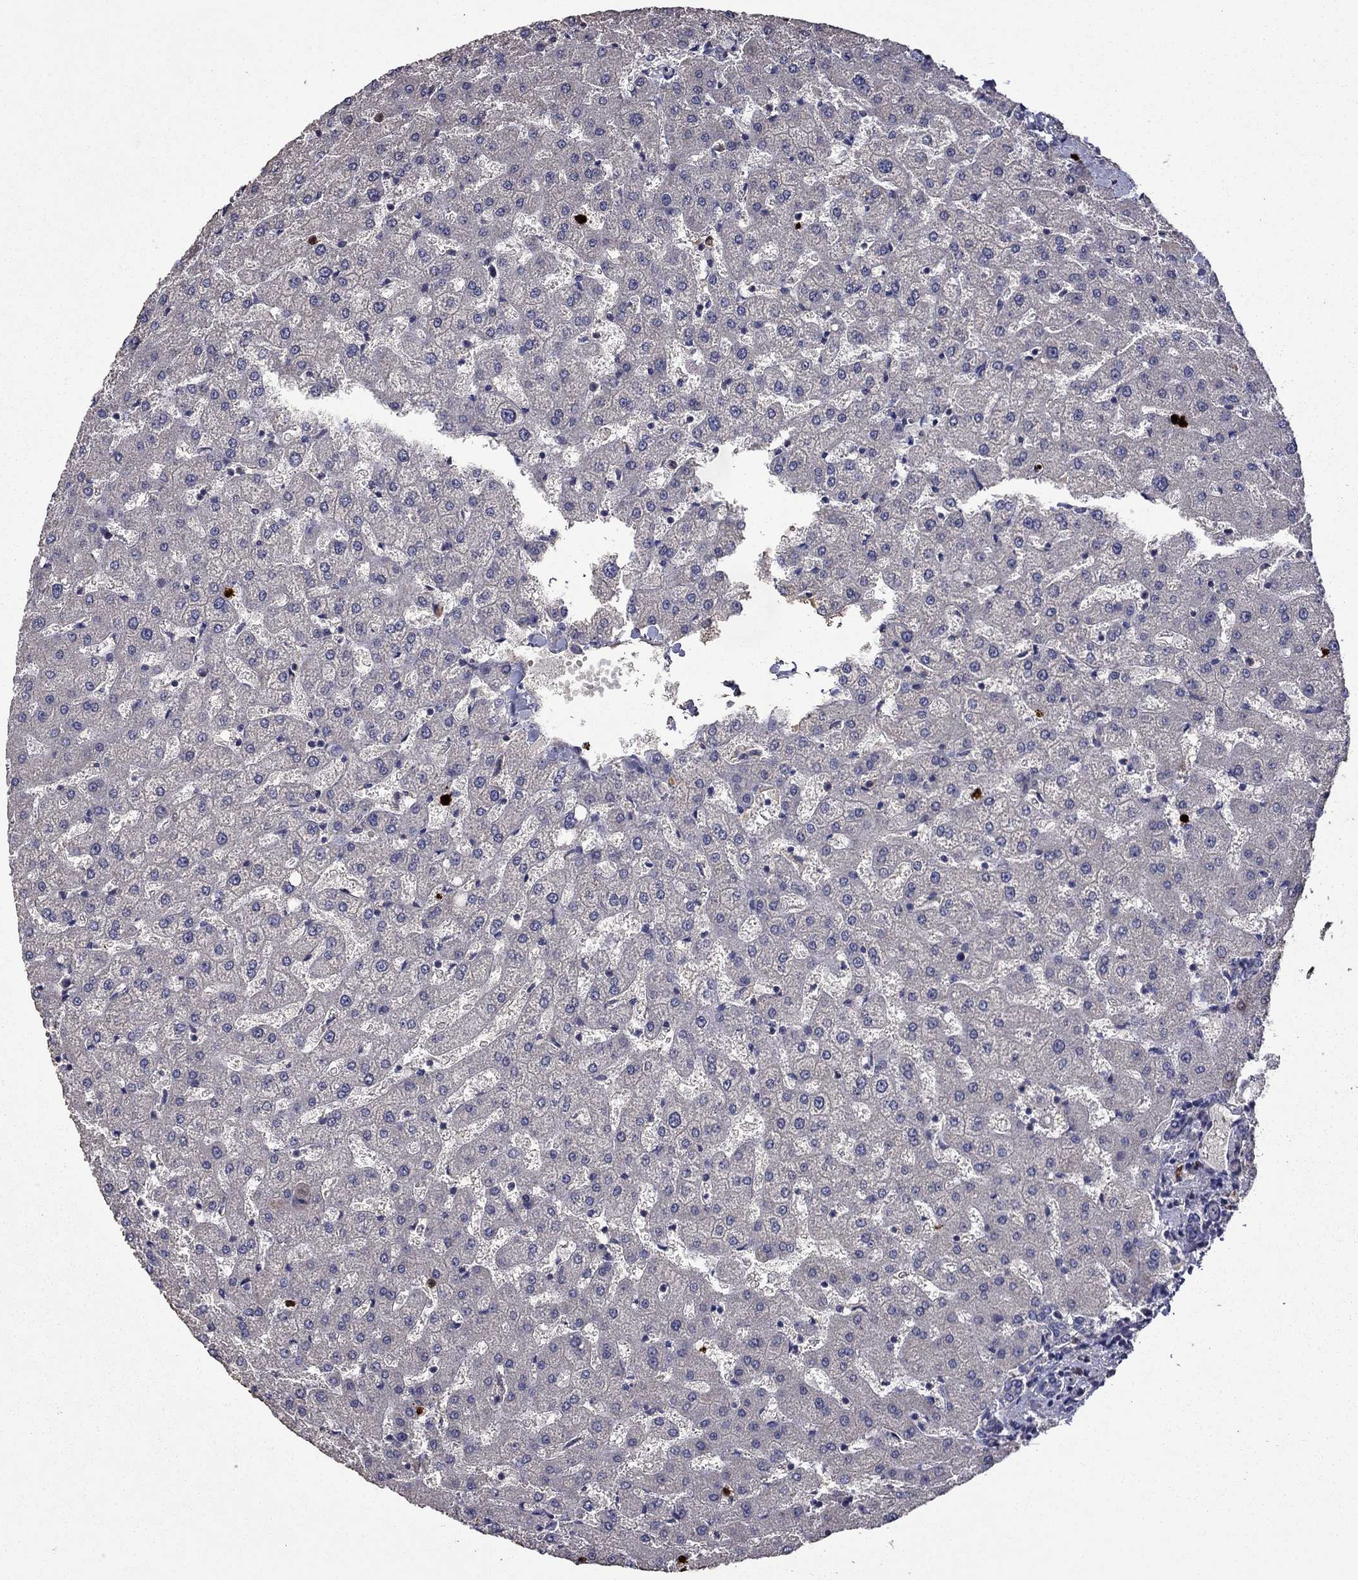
{"staining": {"intensity": "negative", "quantity": "none", "location": "none"}, "tissue": "liver", "cell_type": "Cholangiocytes", "image_type": "normal", "snomed": [{"axis": "morphology", "description": "Normal tissue, NOS"}, {"axis": "topography", "description": "Liver"}], "caption": "The image displays no staining of cholangiocytes in benign liver.", "gene": "SATB1", "patient": {"sex": "female", "age": 50}}